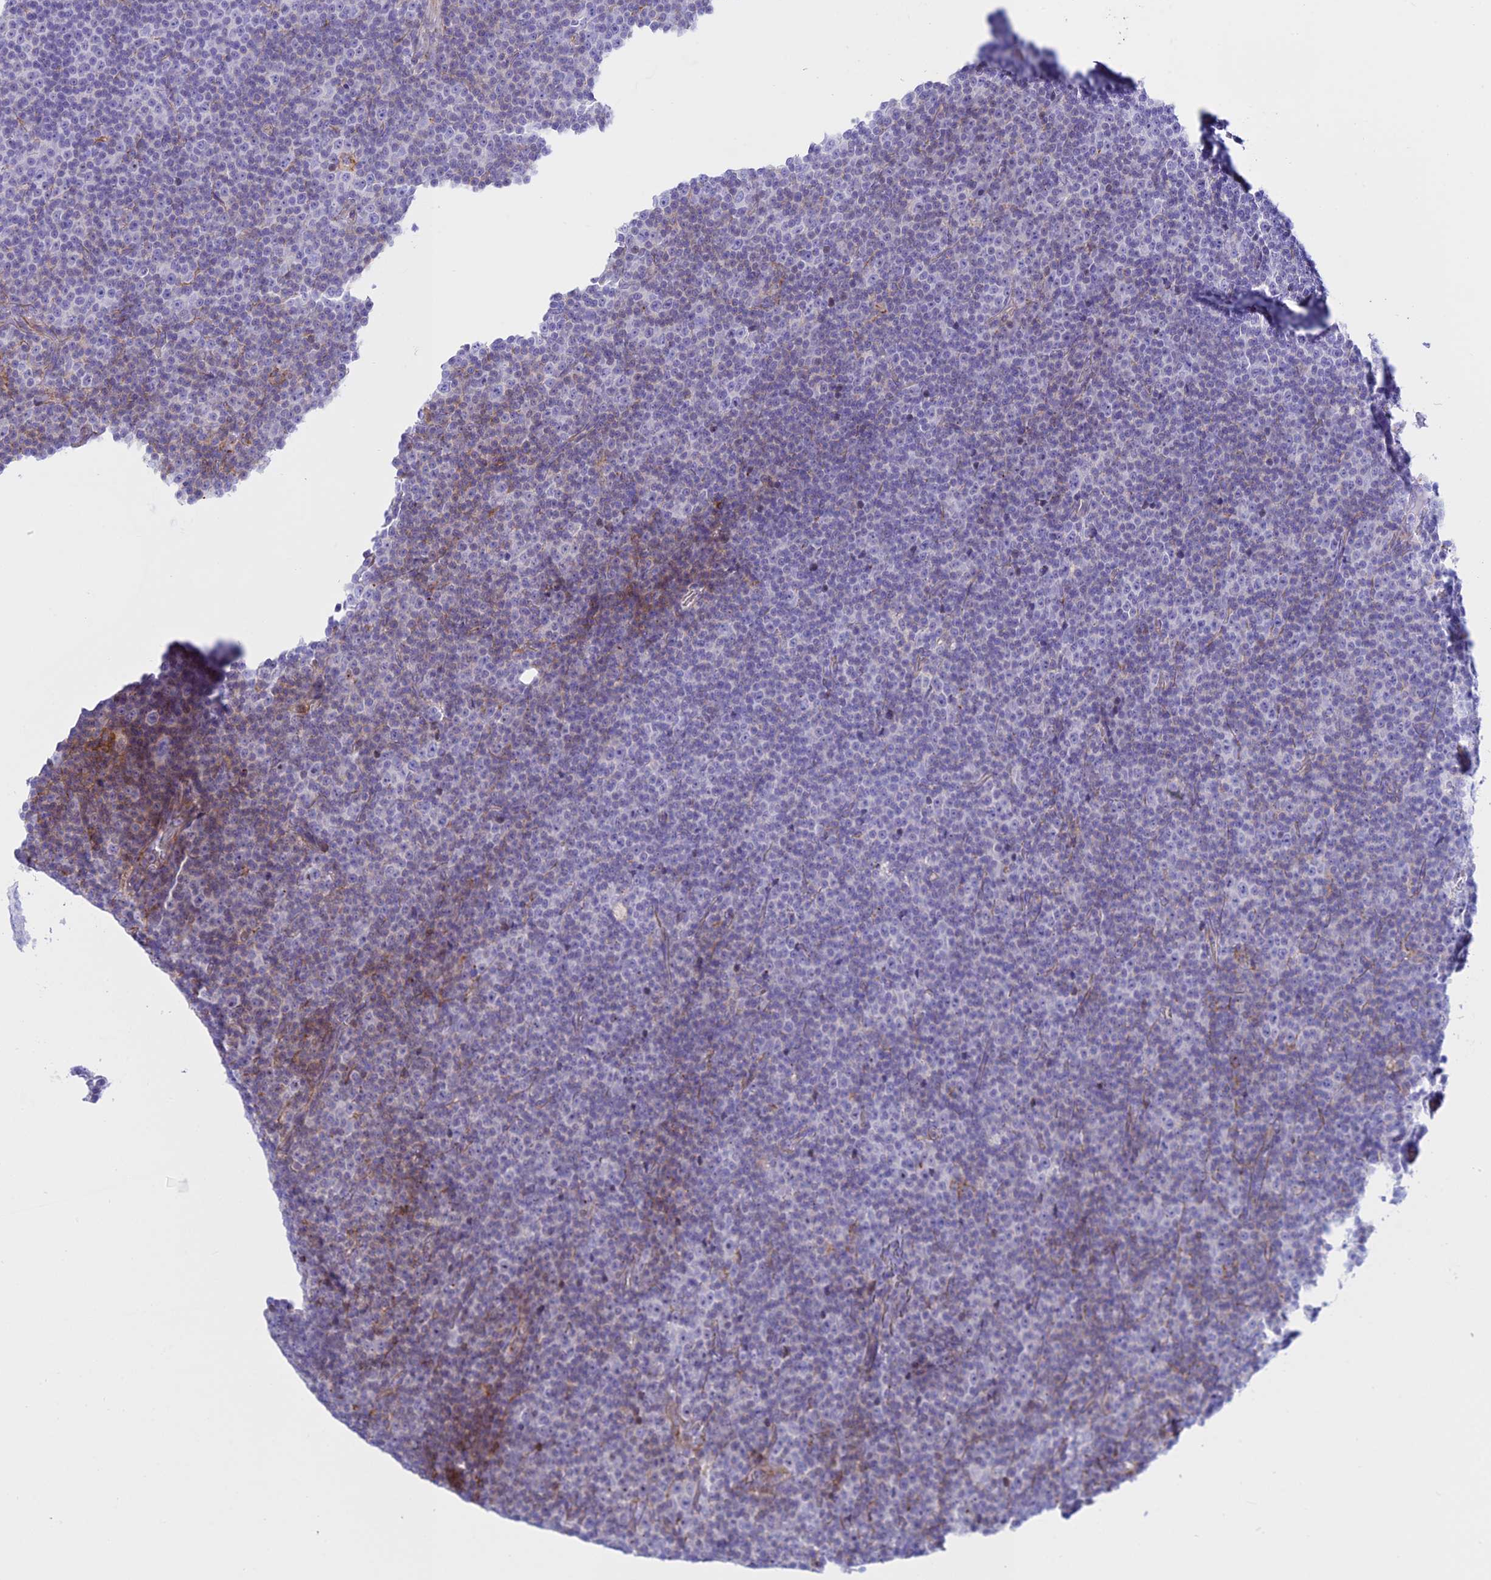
{"staining": {"intensity": "negative", "quantity": "none", "location": "none"}, "tissue": "lymphoma", "cell_type": "Tumor cells", "image_type": "cancer", "snomed": [{"axis": "morphology", "description": "Malignant lymphoma, non-Hodgkin's type, Low grade"}, {"axis": "topography", "description": "Lymph node"}], "caption": "Tumor cells show no significant protein positivity in malignant lymphoma, non-Hodgkin's type (low-grade).", "gene": "DLX1", "patient": {"sex": "female", "age": 67}}